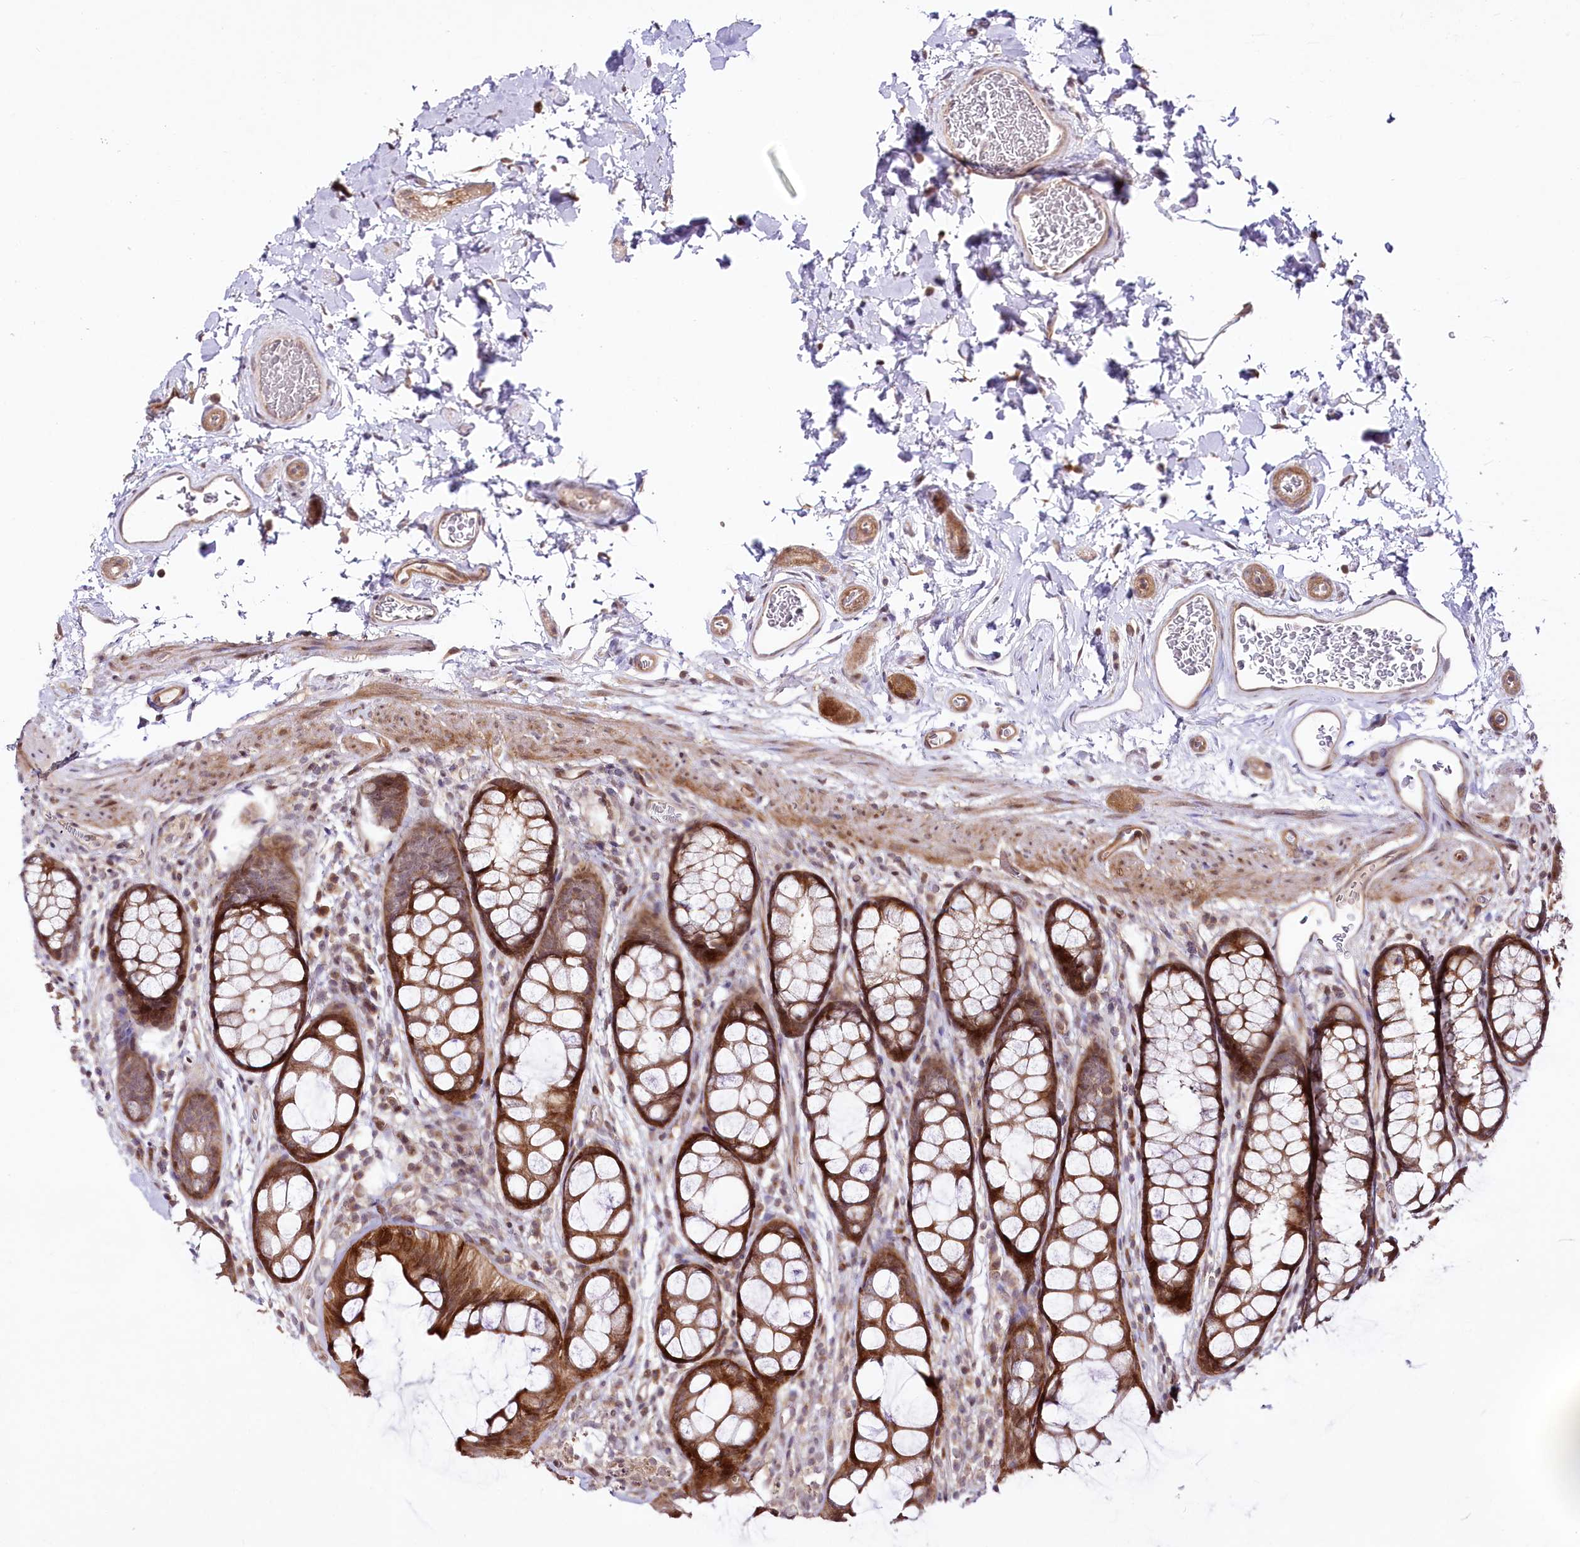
{"staining": {"intensity": "weak", "quantity": ">75%", "location": "cytoplasmic/membranous"}, "tissue": "colon", "cell_type": "Endothelial cells", "image_type": "normal", "snomed": [{"axis": "morphology", "description": "Normal tissue, NOS"}, {"axis": "topography", "description": "Colon"}], "caption": "Immunohistochemistry of unremarkable human colon displays low levels of weak cytoplasmic/membranous expression in about >75% of endothelial cells.", "gene": "PHLDB1", "patient": {"sex": "female", "age": 82}}